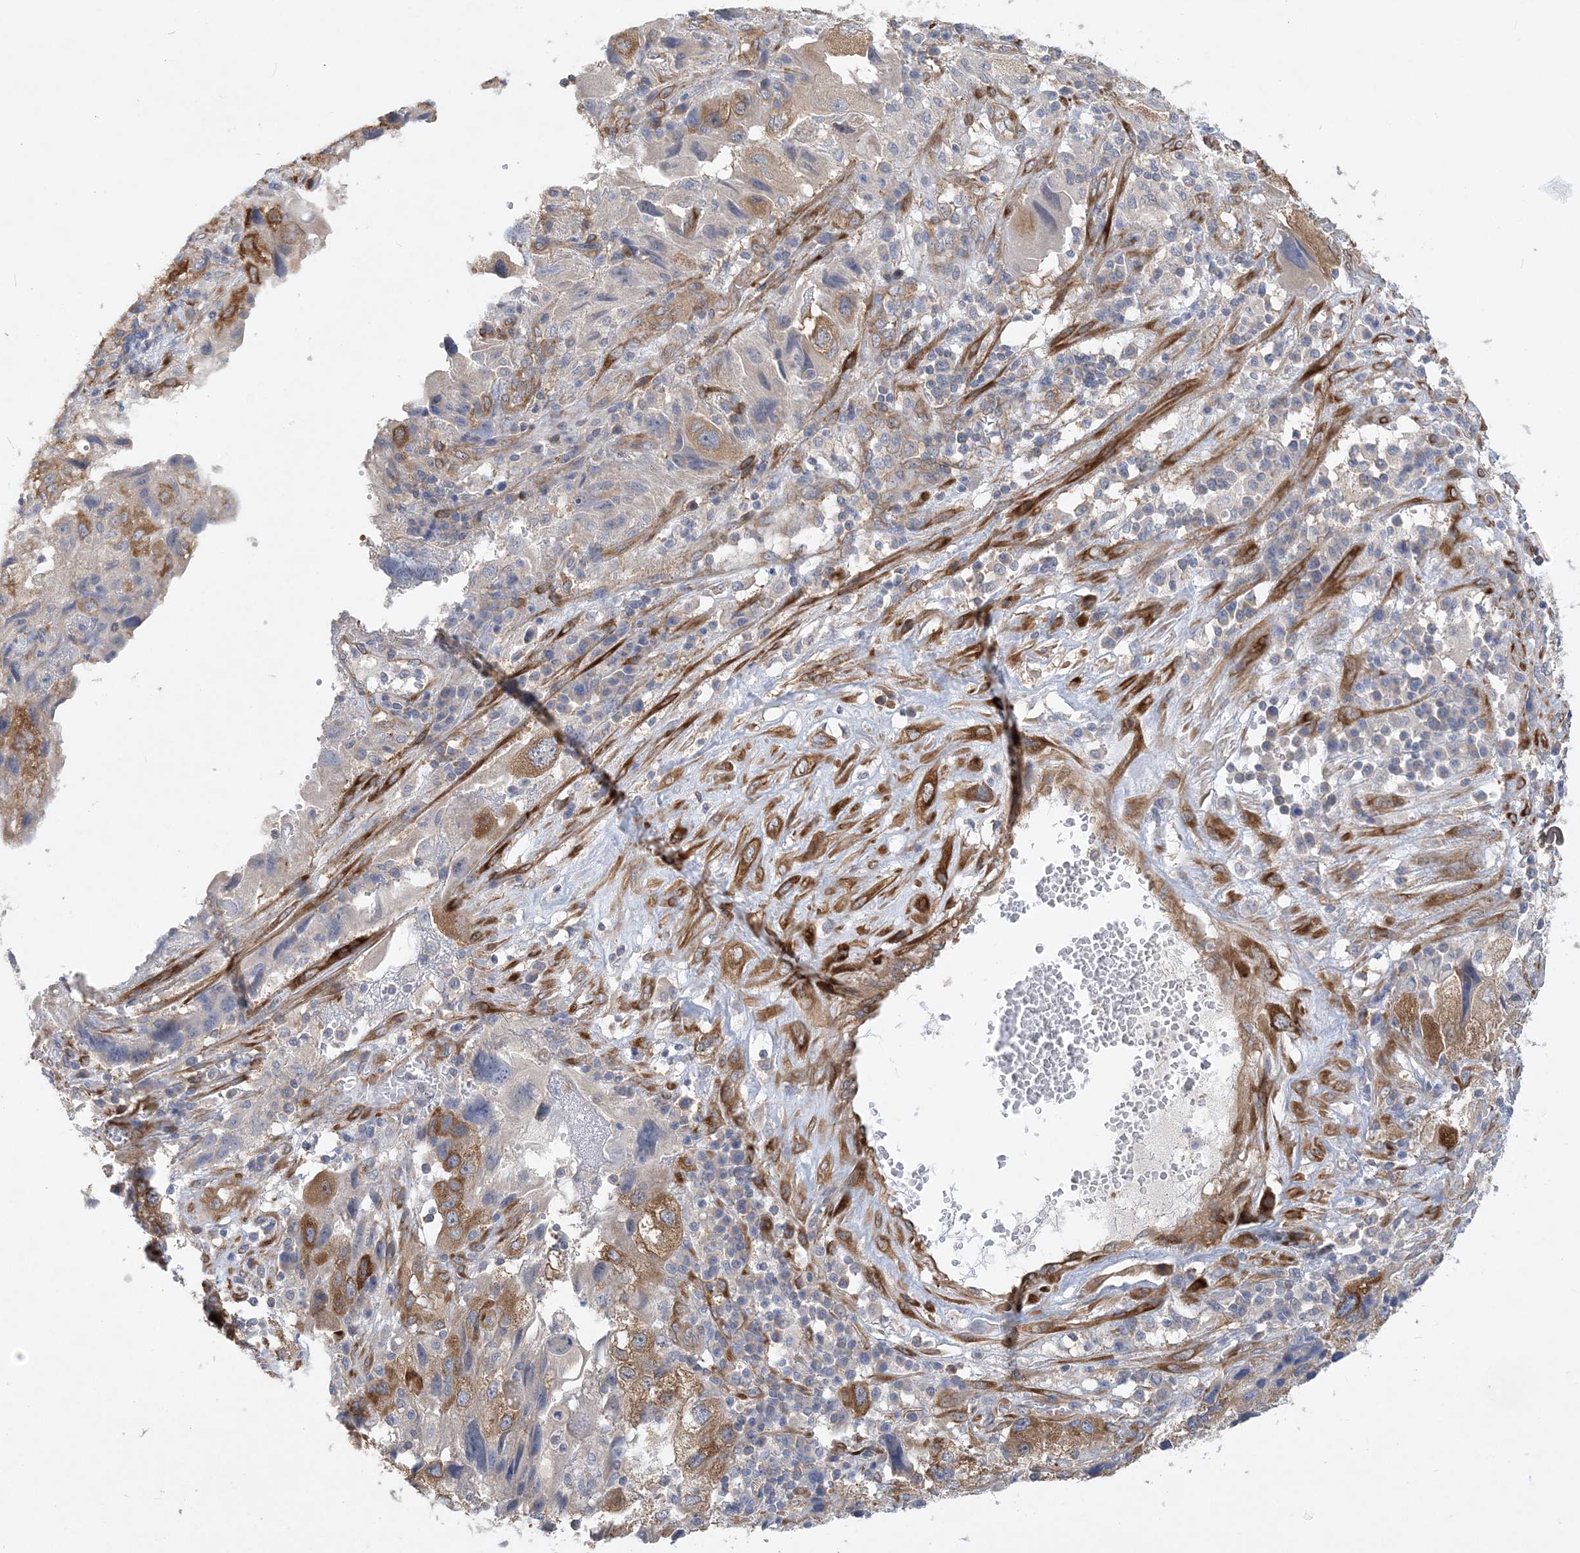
{"staining": {"intensity": "moderate", "quantity": "<25%", "location": "cytoplasmic/membranous"}, "tissue": "endometrial cancer", "cell_type": "Tumor cells", "image_type": "cancer", "snomed": [{"axis": "morphology", "description": "Adenocarcinoma, NOS"}, {"axis": "topography", "description": "Endometrium"}], "caption": "The photomicrograph exhibits a brown stain indicating the presence of a protein in the cytoplasmic/membranous of tumor cells in endometrial cancer.", "gene": "MAP4K5", "patient": {"sex": "female", "age": 49}}